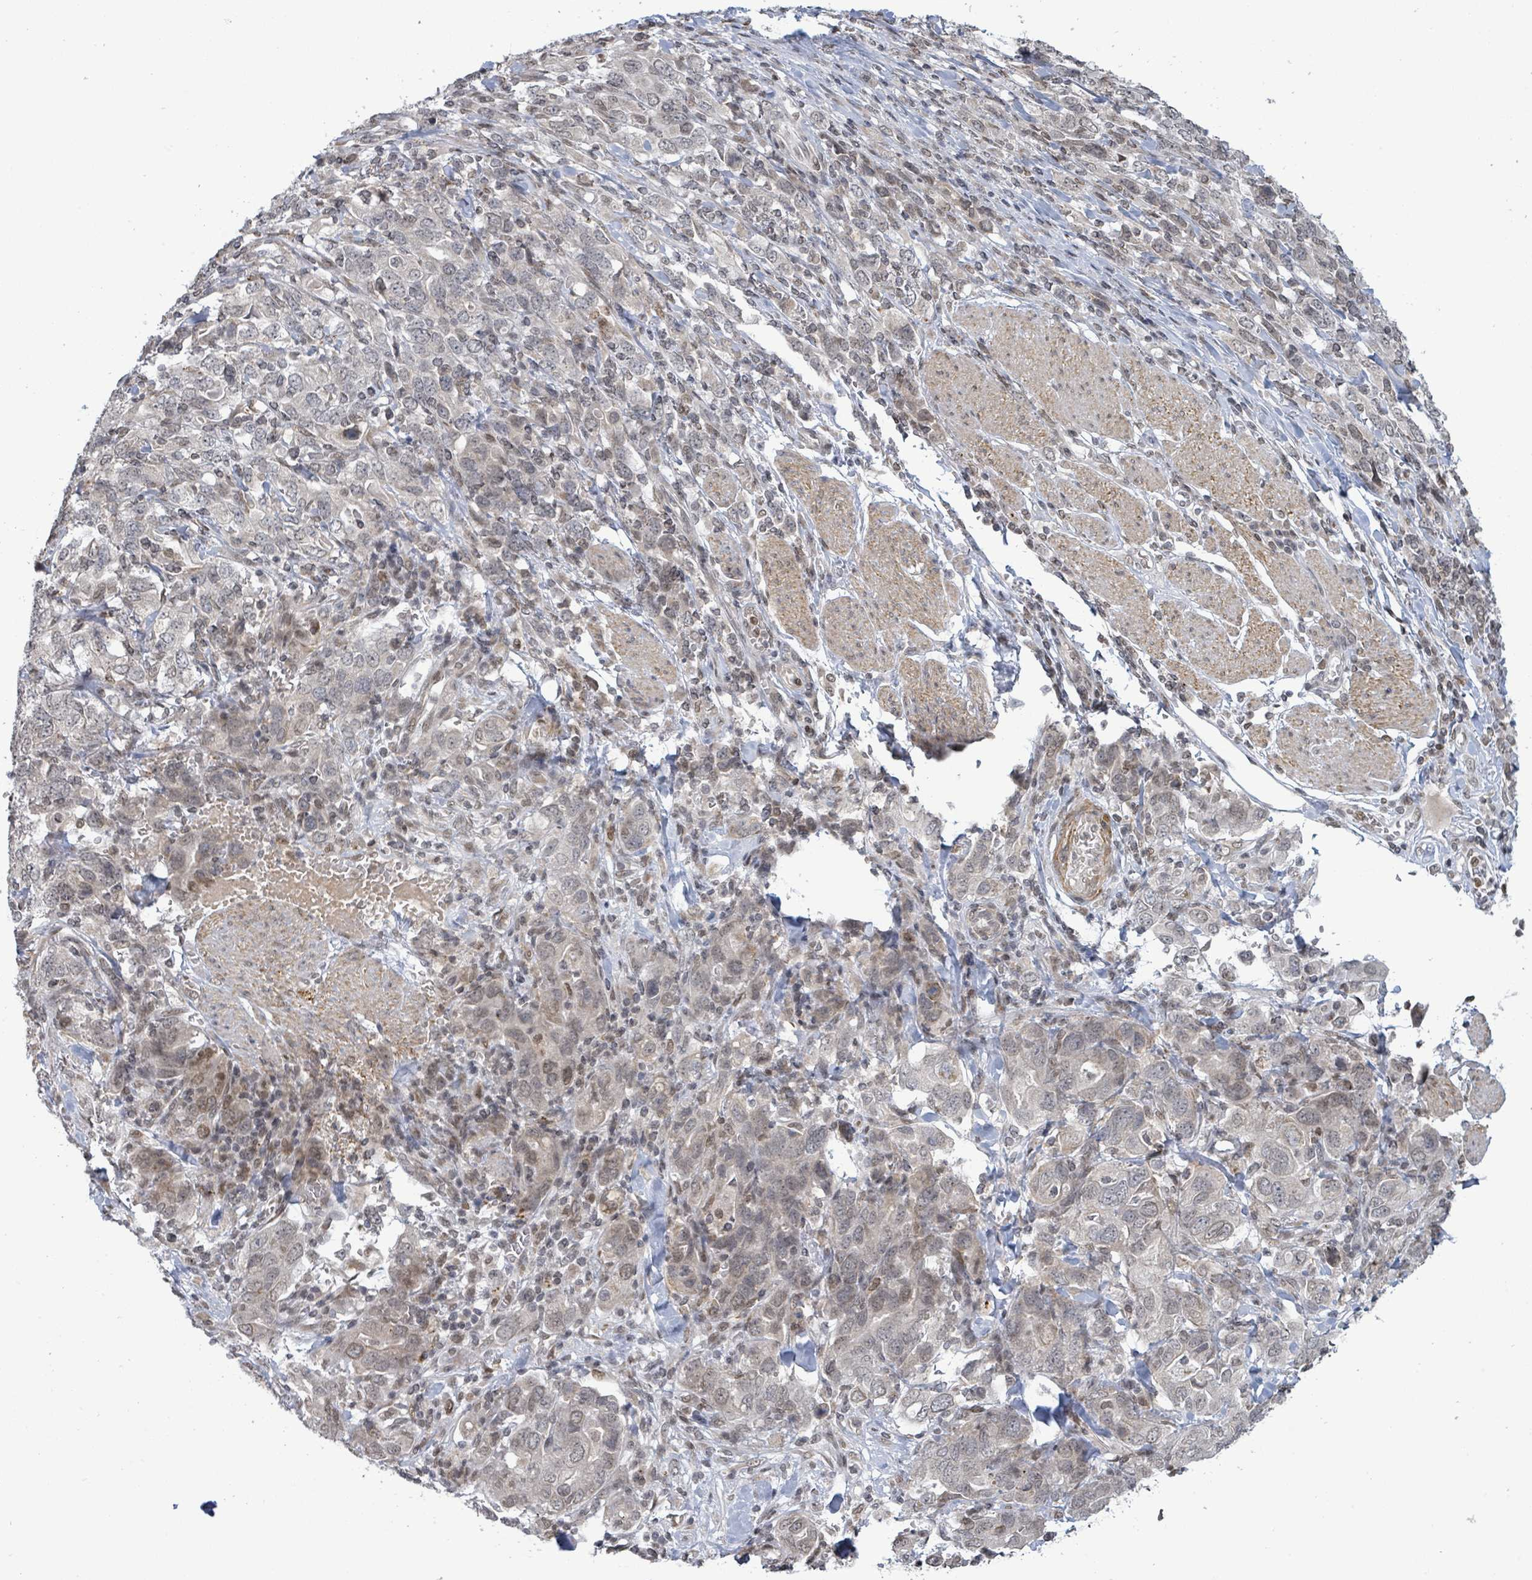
{"staining": {"intensity": "weak", "quantity": "<25%", "location": "nuclear"}, "tissue": "stomach cancer", "cell_type": "Tumor cells", "image_type": "cancer", "snomed": [{"axis": "morphology", "description": "Adenocarcinoma, NOS"}, {"axis": "topography", "description": "Stomach, upper"}, {"axis": "topography", "description": "Stomach"}], "caption": "Adenocarcinoma (stomach) was stained to show a protein in brown. There is no significant expression in tumor cells. Brightfield microscopy of immunohistochemistry (IHC) stained with DAB (3,3'-diaminobenzidine) (brown) and hematoxylin (blue), captured at high magnification.", "gene": "SBF2", "patient": {"sex": "male", "age": 62}}